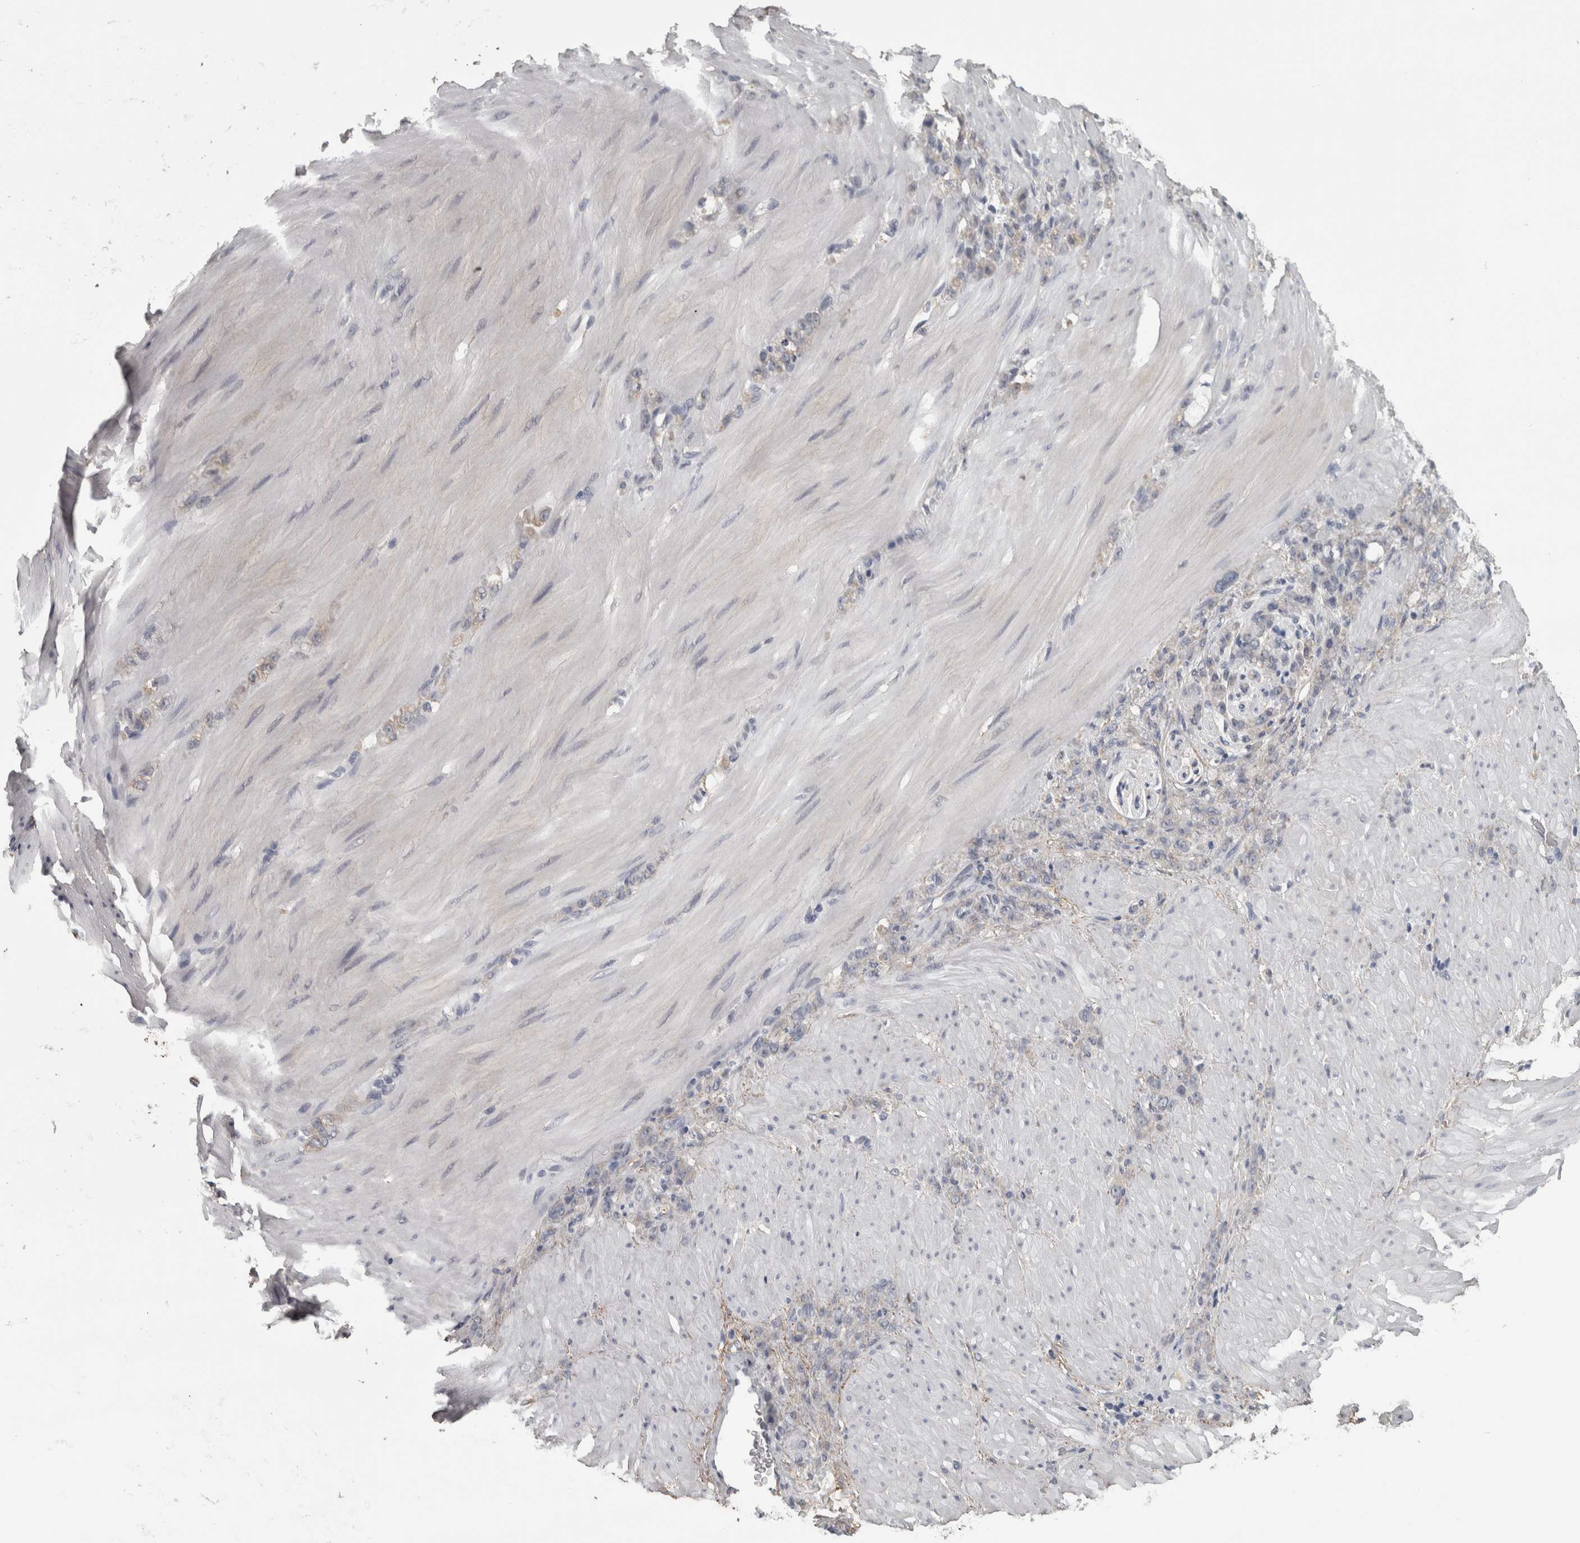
{"staining": {"intensity": "weak", "quantity": "25%-75%", "location": "cytoplasmic/membranous"}, "tissue": "stomach cancer", "cell_type": "Tumor cells", "image_type": "cancer", "snomed": [{"axis": "morphology", "description": "Normal tissue, NOS"}, {"axis": "morphology", "description": "Adenocarcinoma, NOS"}, {"axis": "topography", "description": "Stomach"}], "caption": "An immunohistochemistry (IHC) image of tumor tissue is shown. Protein staining in brown shows weak cytoplasmic/membranous positivity in stomach adenocarcinoma within tumor cells. The staining is performed using DAB (3,3'-diaminobenzidine) brown chromogen to label protein expression. The nuclei are counter-stained blue using hematoxylin.", "gene": "FRK", "patient": {"sex": "male", "age": 82}}